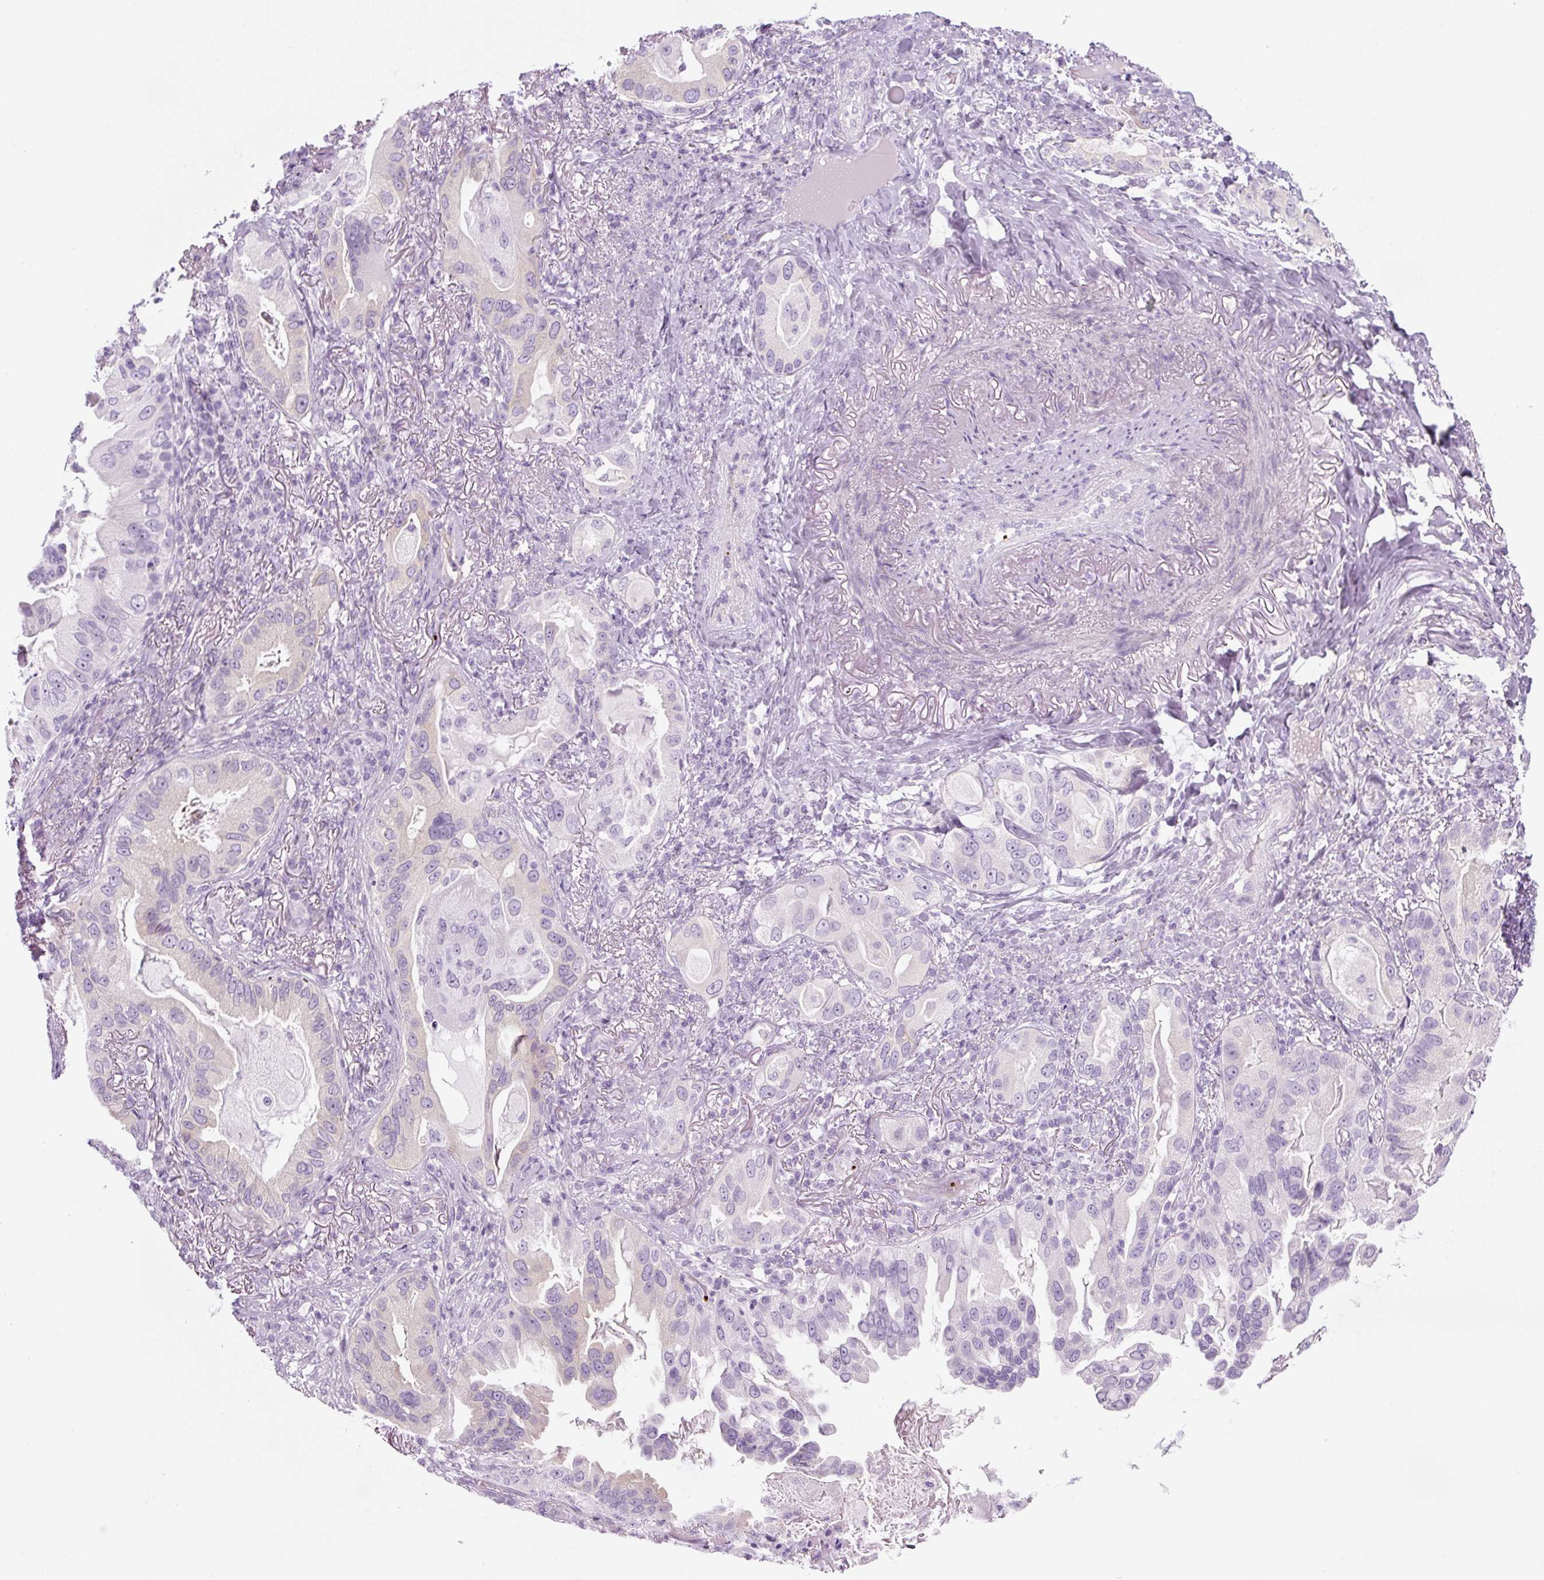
{"staining": {"intensity": "negative", "quantity": "none", "location": "none"}, "tissue": "lung cancer", "cell_type": "Tumor cells", "image_type": "cancer", "snomed": [{"axis": "morphology", "description": "Adenocarcinoma, NOS"}, {"axis": "topography", "description": "Lung"}], "caption": "IHC image of neoplastic tissue: adenocarcinoma (lung) stained with DAB (3,3'-diaminobenzidine) exhibits no significant protein staining in tumor cells.", "gene": "PF4V1", "patient": {"sex": "female", "age": 69}}